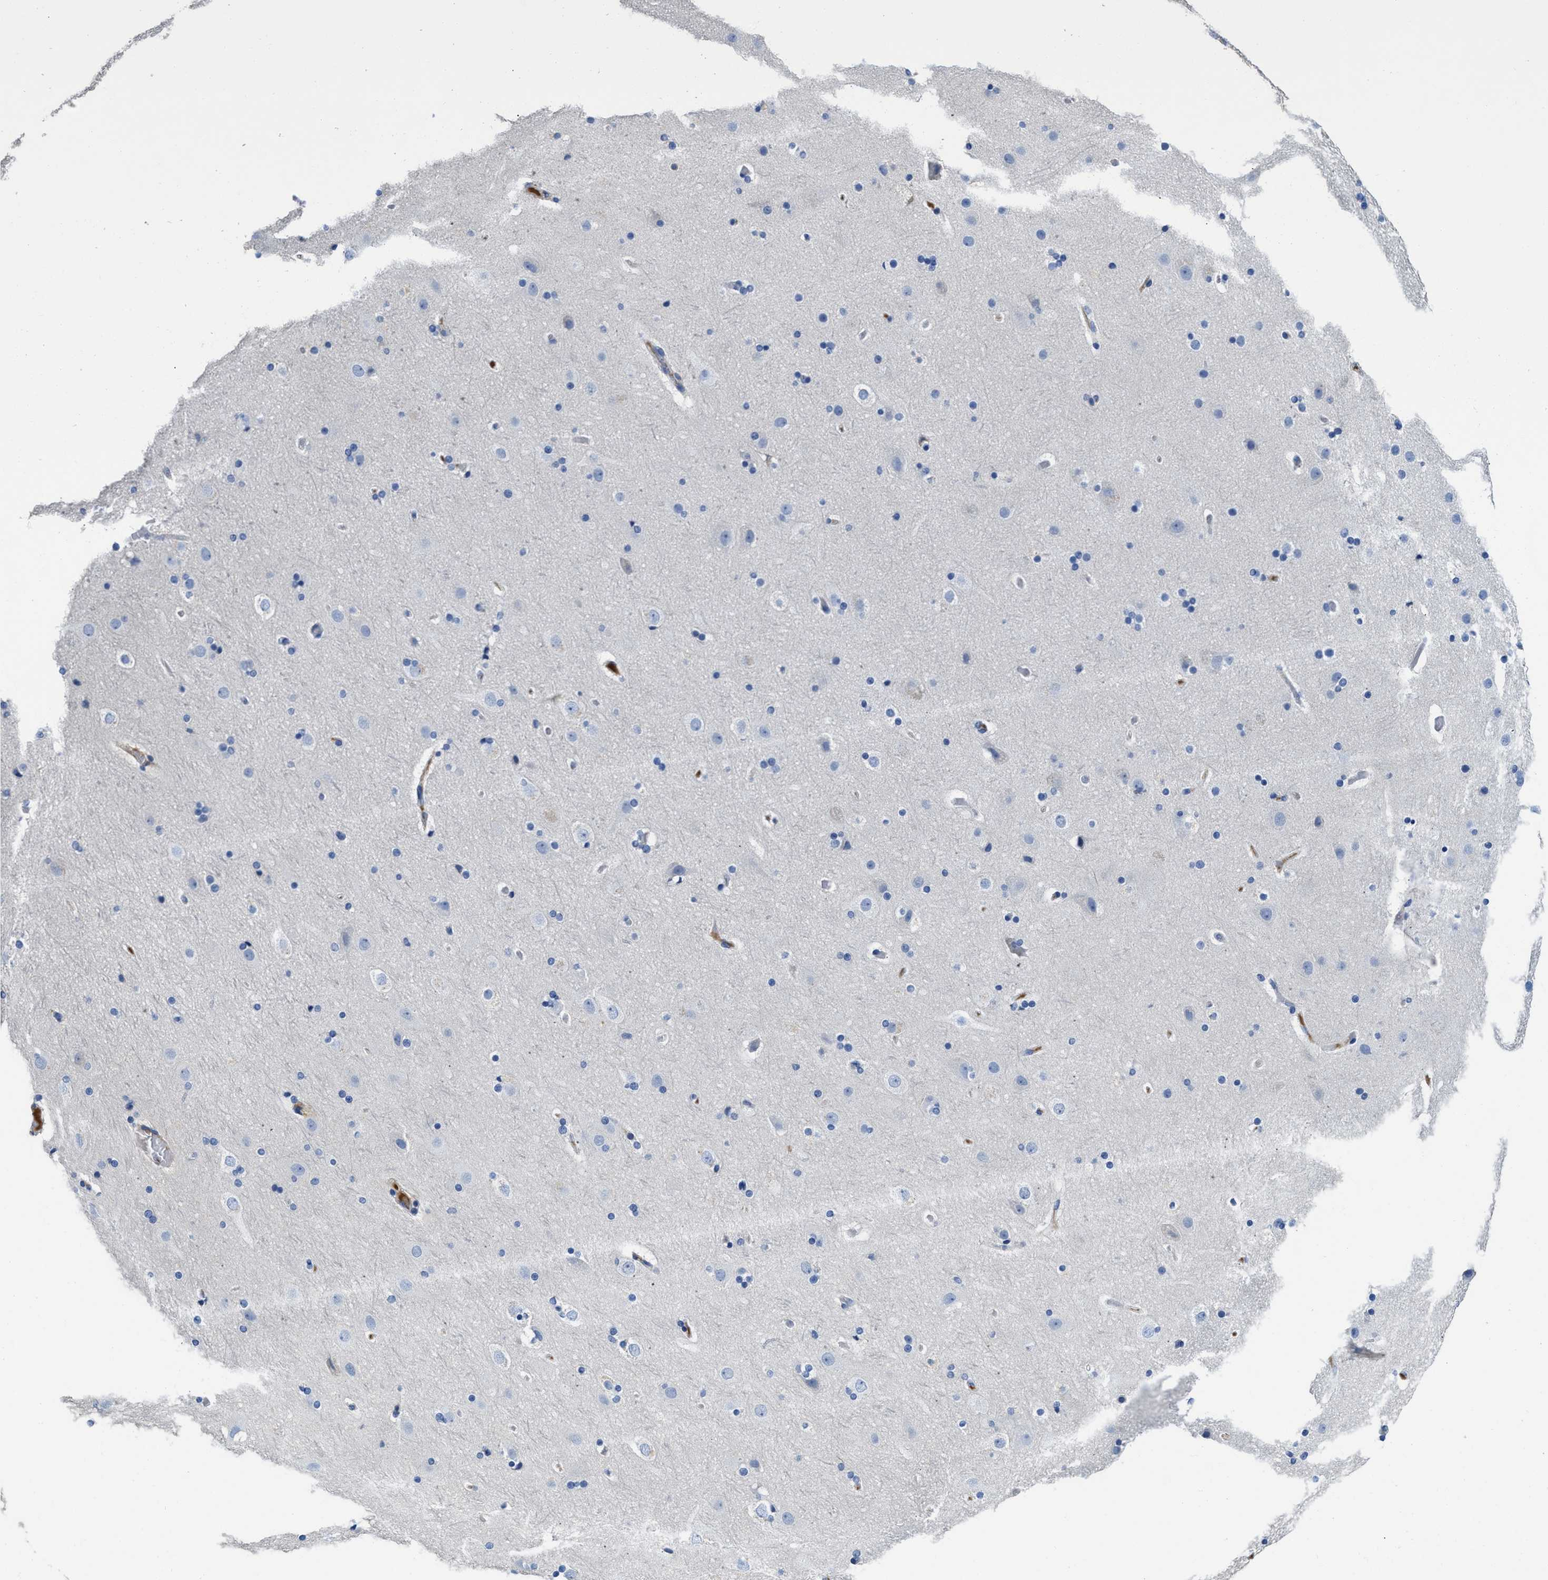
{"staining": {"intensity": "negative", "quantity": "none", "location": "none"}, "tissue": "cerebral cortex", "cell_type": "Endothelial cells", "image_type": "normal", "snomed": [{"axis": "morphology", "description": "Normal tissue, NOS"}, {"axis": "topography", "description": "Cerebral cortex"}], "caption": "Endothelial cells are negative for protein expression in normal human cerebral cortex. (Stains: DAB immunohistochemistry (IHC) with hematoxylin counter stain, Microscopy: brightfield microscopy at high magnification).", "gene": "C1S", "patient": {"sex": "male", "age": 57}}